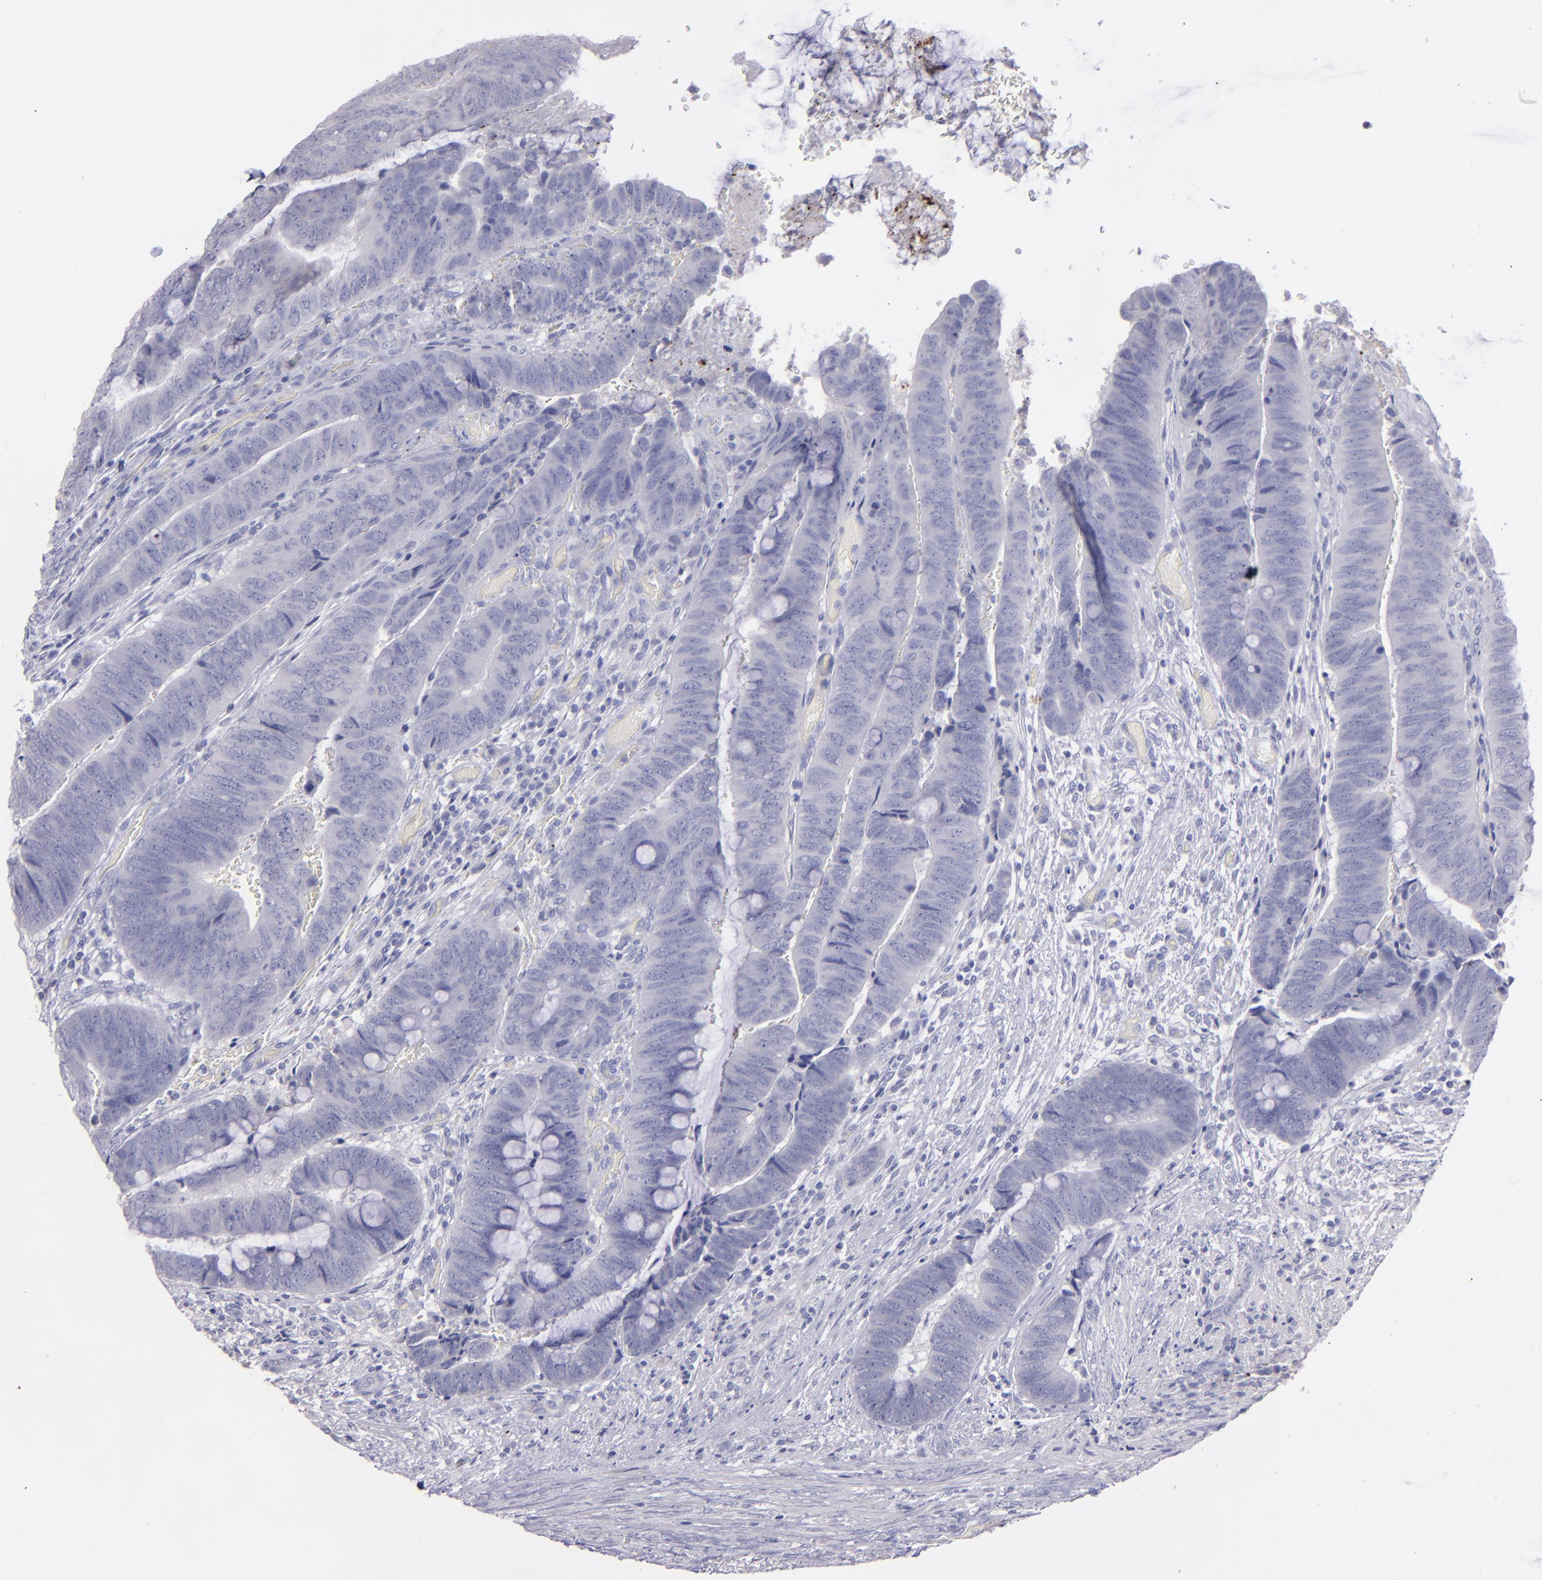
{"staining": {"intensity": "negative", "quantity": "none", "location": "none"}, "tissue": "colorectal cancer", "cell_type": "Tumor cells", "image_type": "cancer", "snomed": [{"axis": "morphology", "description": "Normal tissue, NOS"}, {"axis": "morphology", "description": "Adenocarcinoma, NOS"}, {"axis": "topography", "description": "Rectum"}], "caption": "Protein analysis of colorectal cancer shows no significant positivity in tumor cells.", "gene": "SNAP25", "patient": {"sex": "male", "age": 92}}